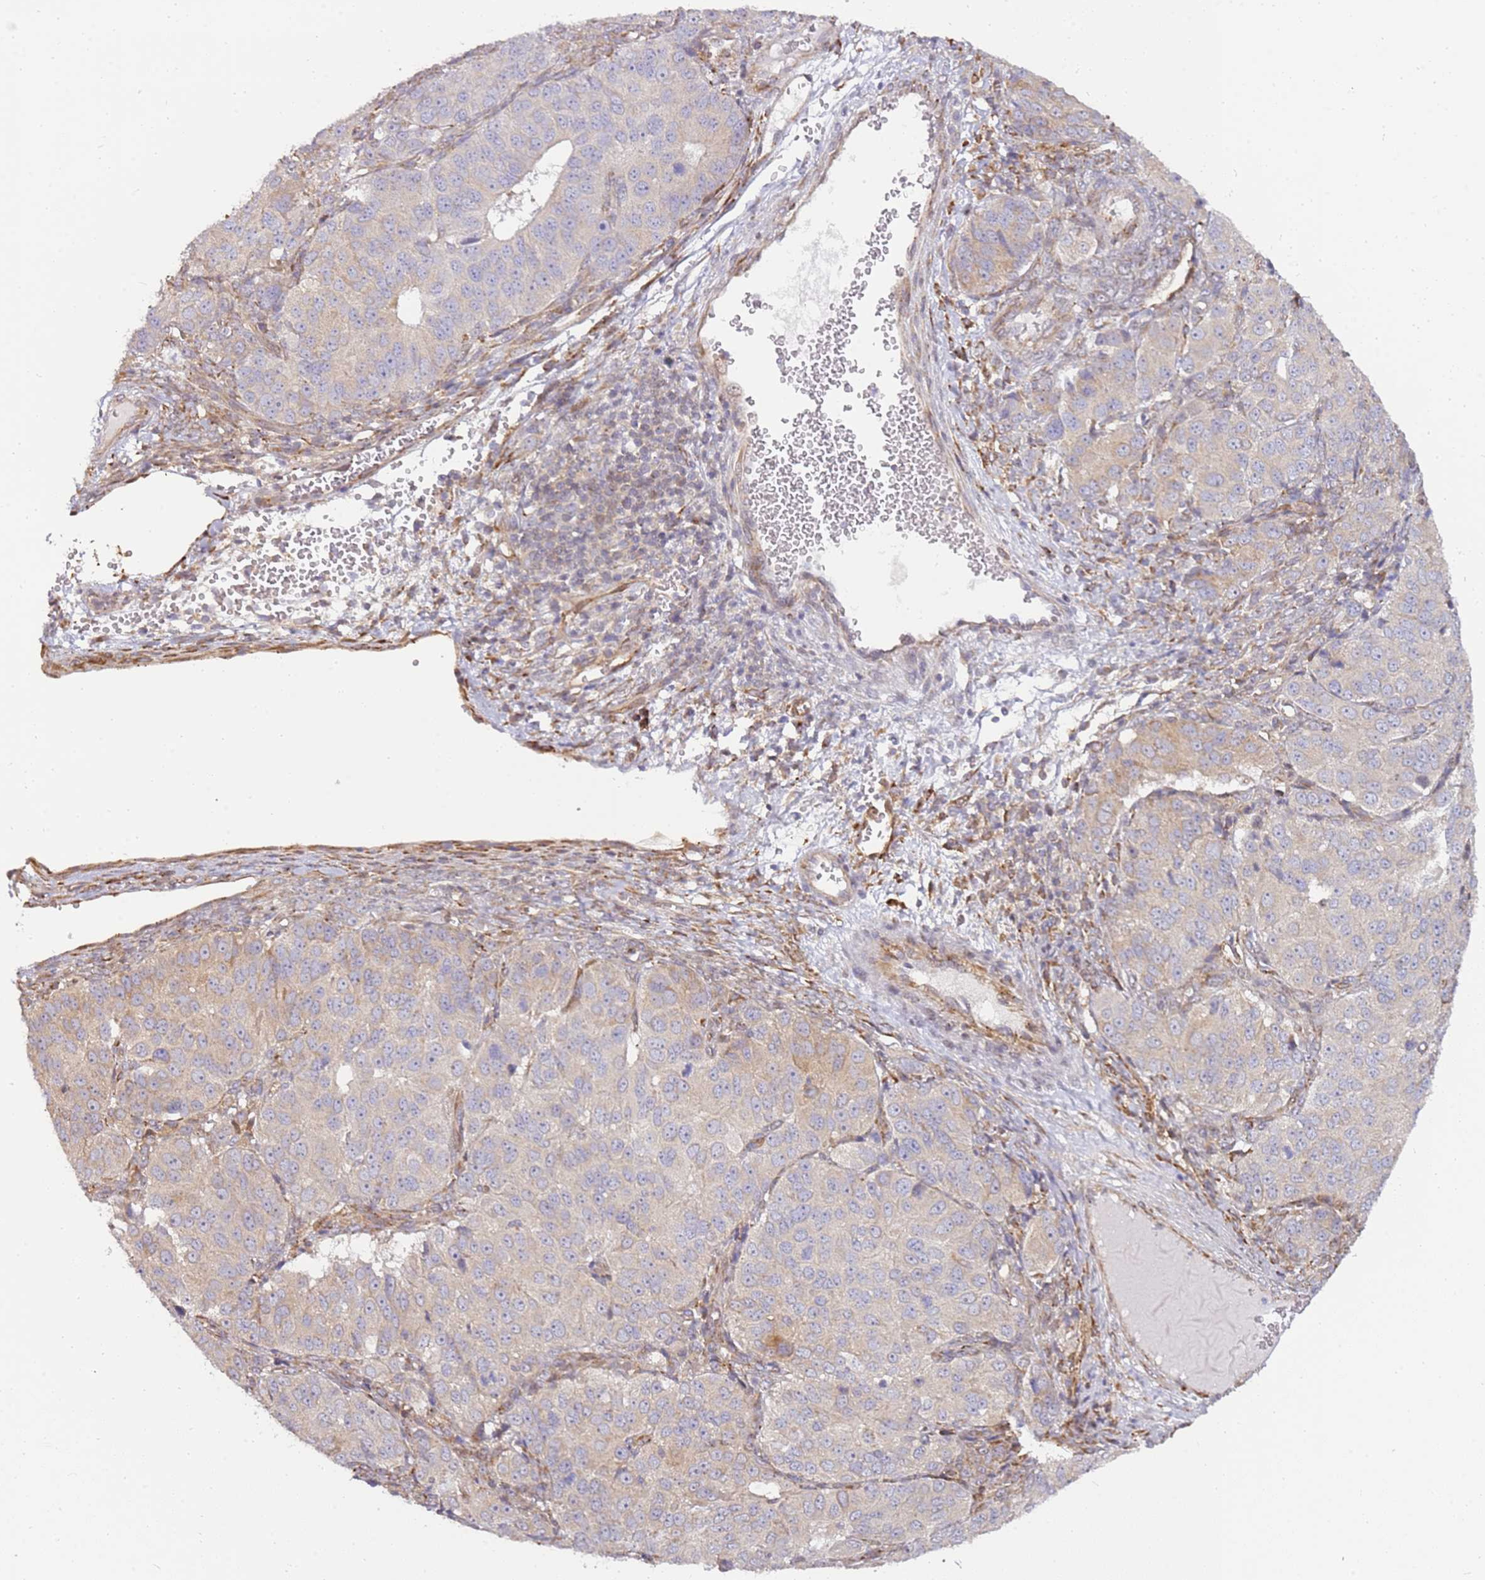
{"staining": {"intensity": "weak", "quantity": "<25%", "location": "cytoplasmic/membranous"}, "tissue": "ovarian cancer", "cell_type": "Tumor cells", "image_type": "cancer", "snomed": [{"axis": "morphology", "description": "Carcinoma, endometroid"}, {"axis": "topography", "description": "Ovary"}], "caption": "A high-resolution image shows immunohistochemistry staining of ovarian cancer (endometroid carcinoma), which demonstrates no significant positivity in tumor cells.", "gene": "GRAP", "patient": {"sex": "female", "age": 51}}